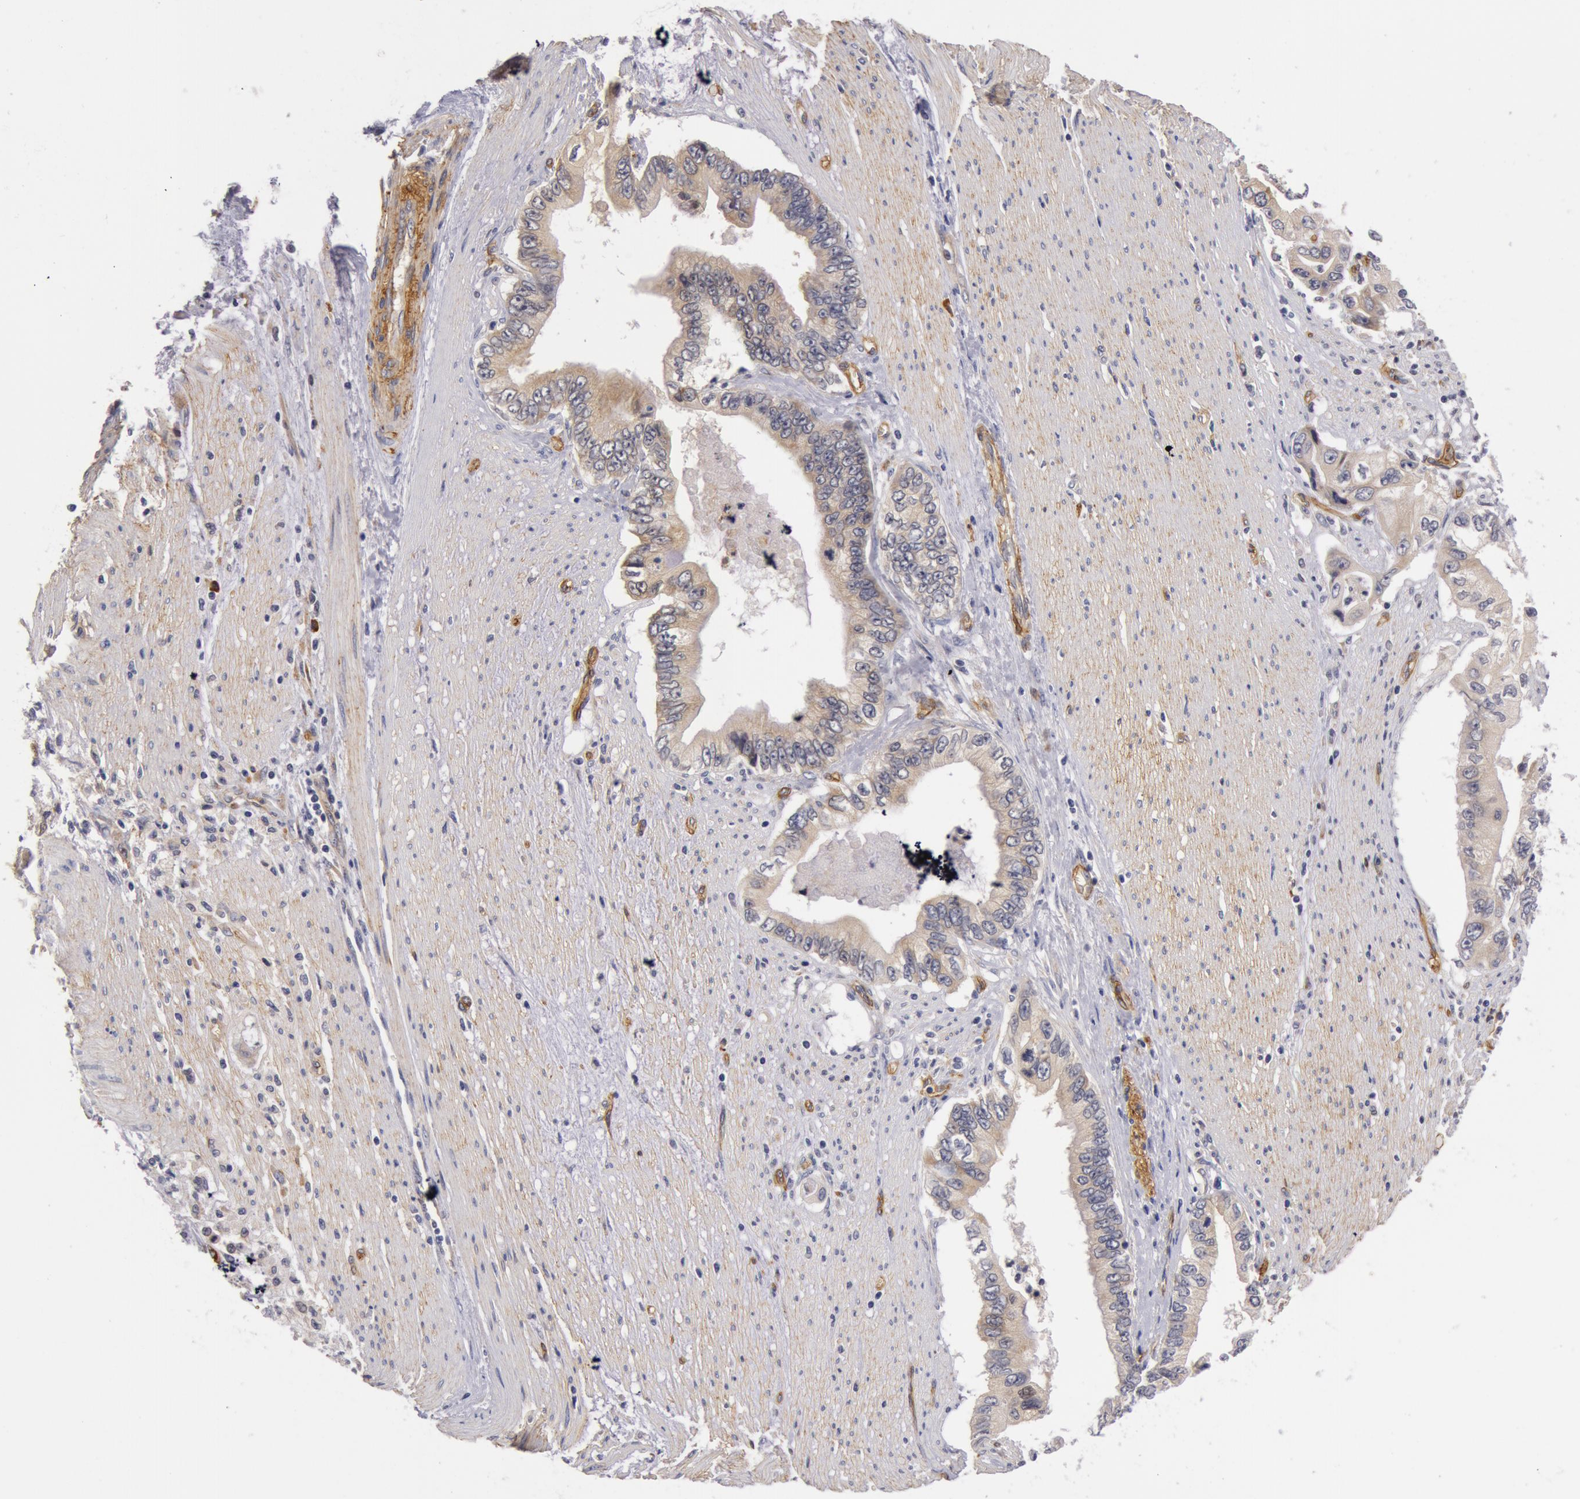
{"staining": {"intensity": "weak", "quantity": ">75%", "location": "cytoplasmic/membranous"}, "tissue": "pancreatic cancer", "cell_type": "Tumor cells", "image_type": "cancer", "snomed": [{"axis": "morphology", "description": "Adenocarcinoma, NOS"}, {"axis": "topography", "description": "Pancreas"}, {"axis": "topography", "description": "Stomach, upper"}], "caption": "A micrograph of human pancreatic cancer stained for a protein demonstrates weak cytoplasmic/membranous brown staining in tumor cells.", "gene": "IL23A", "patient": {"sex": "male", "age": 77}}